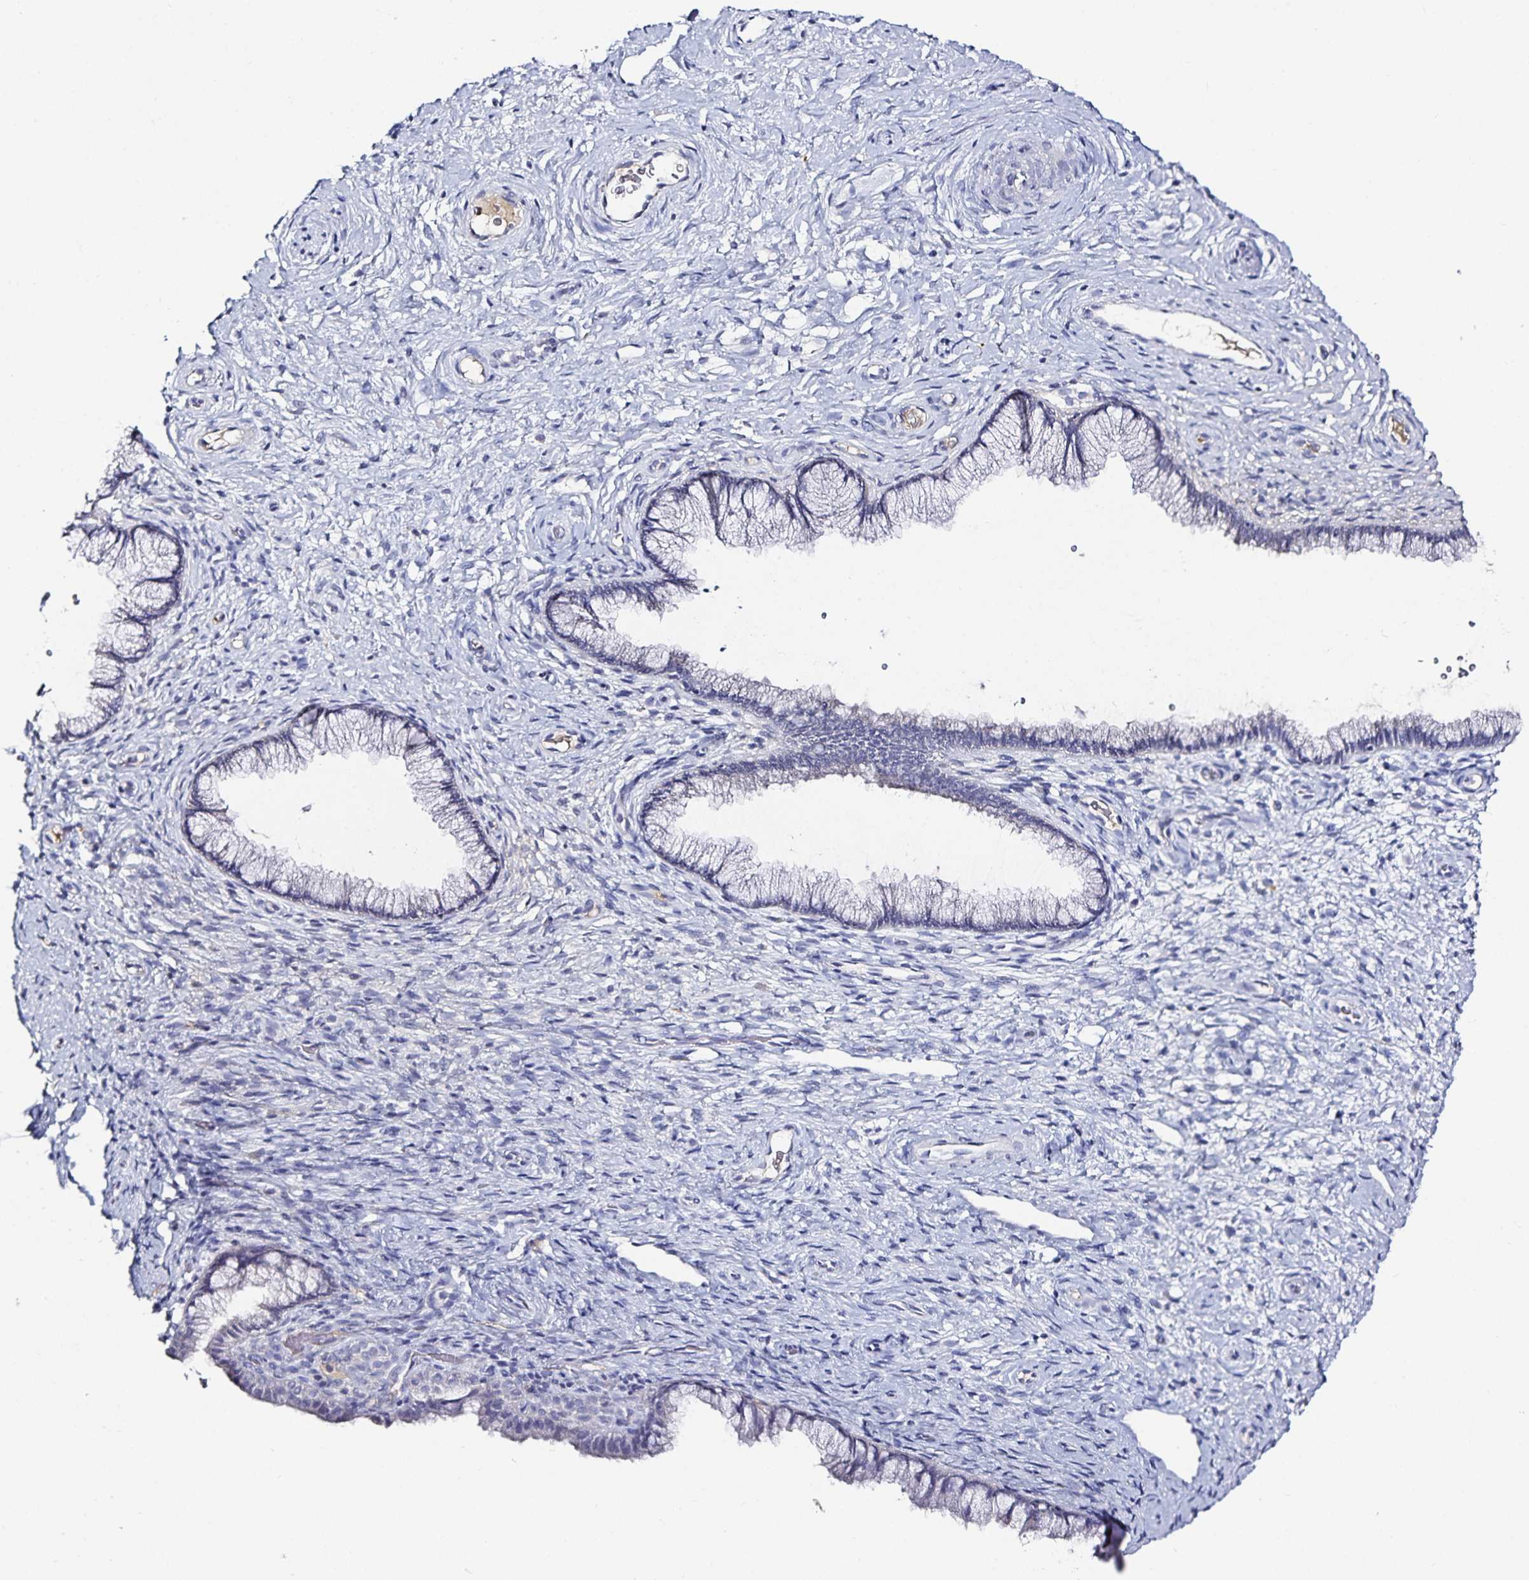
{"staining": {"intensity": "negative", "quantity": "none", "location": "none"}, "tissue": "cervix", "cell_type": "Glandular cells", "image_type": "normal", "snomed": [{"axis": "morphology", "description": "Normal tissue, NOS"}, {"axis": "topography", "description": "Cervix"}], "caption": "Glandular cells show no significant protein positivity in benign cervix.", "gene": "TTR", "patient": {"sex": "female", "age": 34}}